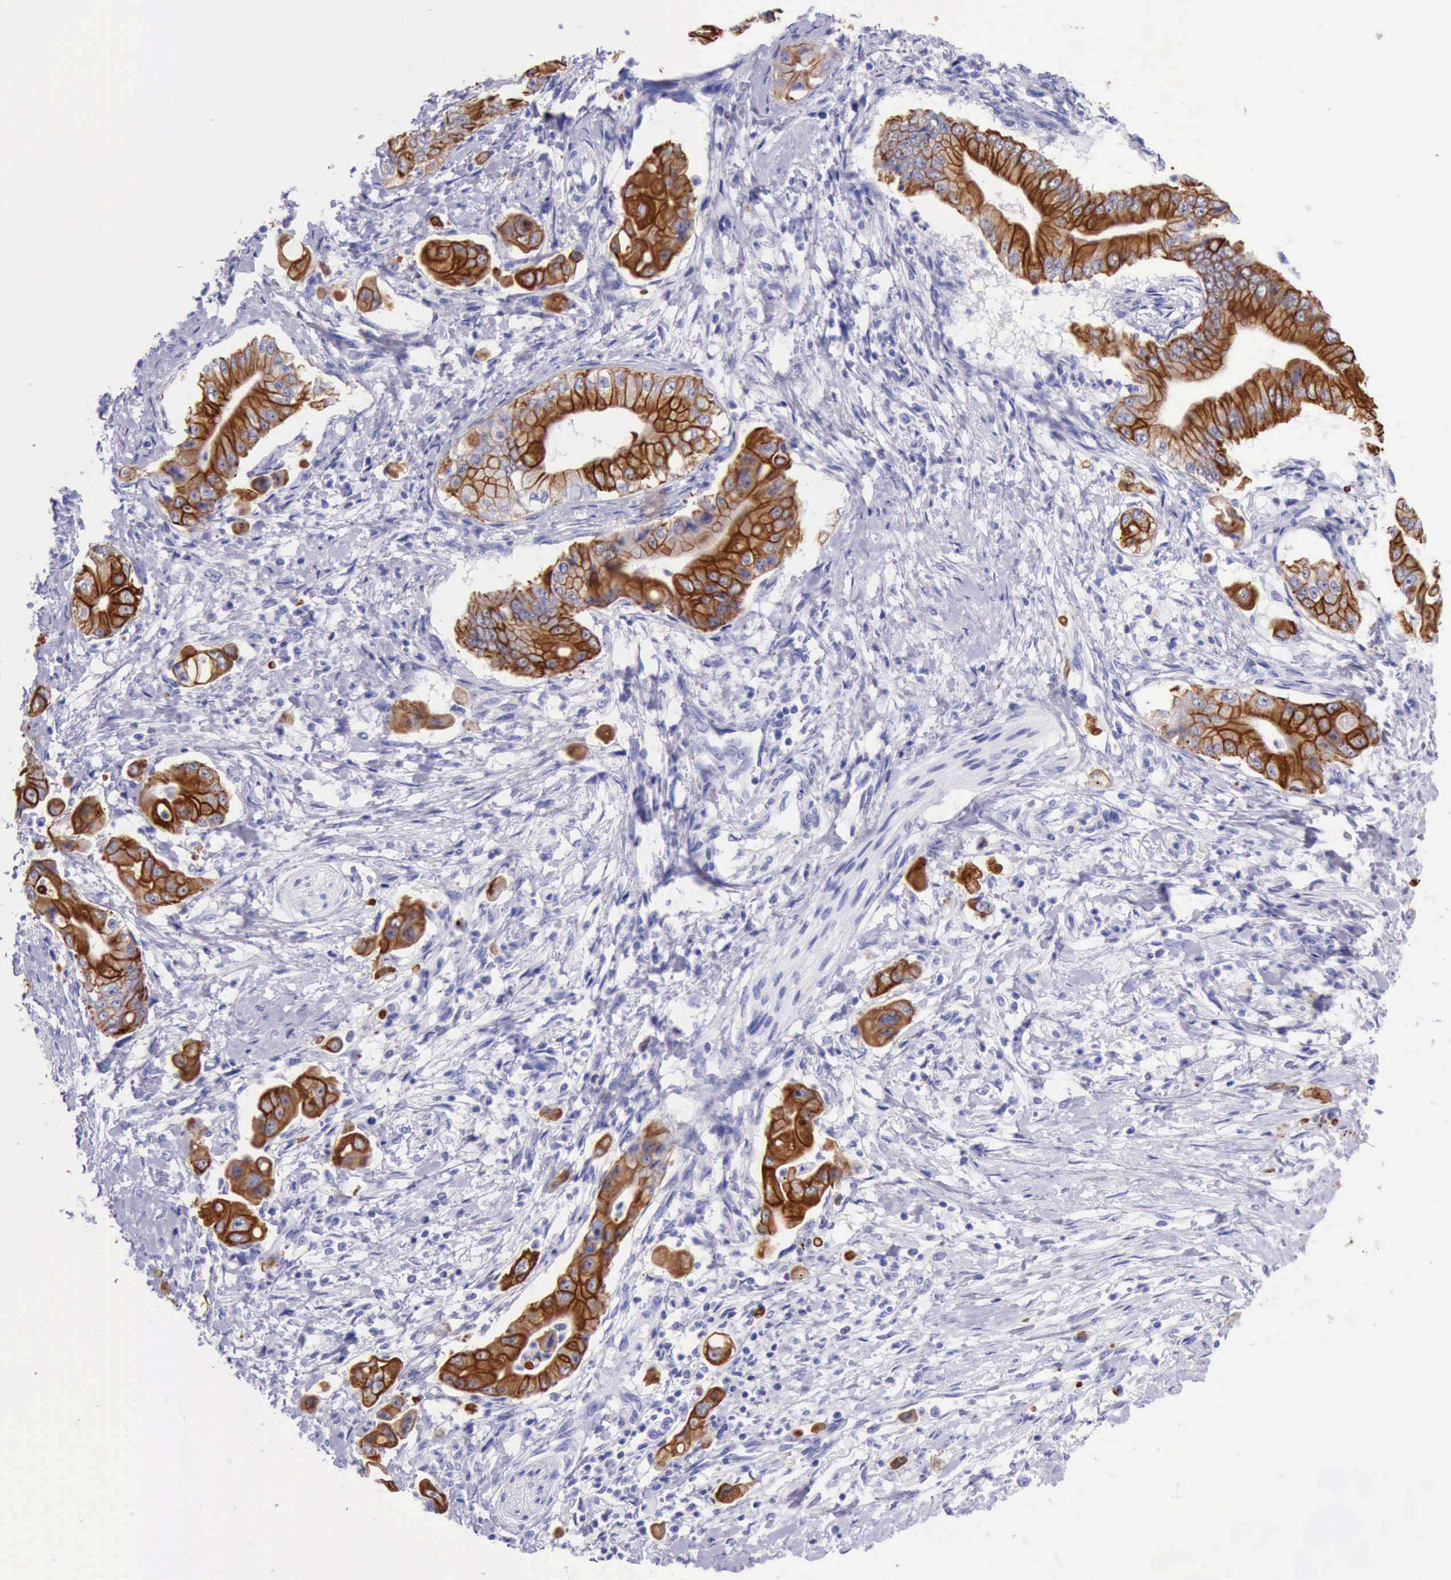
{"staining": {"intensity": "strong", "quantity": ">75%", "location": "cytoplasmic/membranous"}, "tissue": "pancreatic cancer", "cell_type": "Tumor cells", "image_type": "cancer", "snomed": [{"axis": "morphology", "description": "Adenocarcinoma, NOS"}, {"axis": "topography", "description": "Pancreas"}], "caption": "Tumor cells display high levels of strong cytoplasmic/membranous expression in about >75% of cells in pancreatic adenocarcinoma.", "gene": "KRT8", "patient": {"sex": "male", "age": 62}}